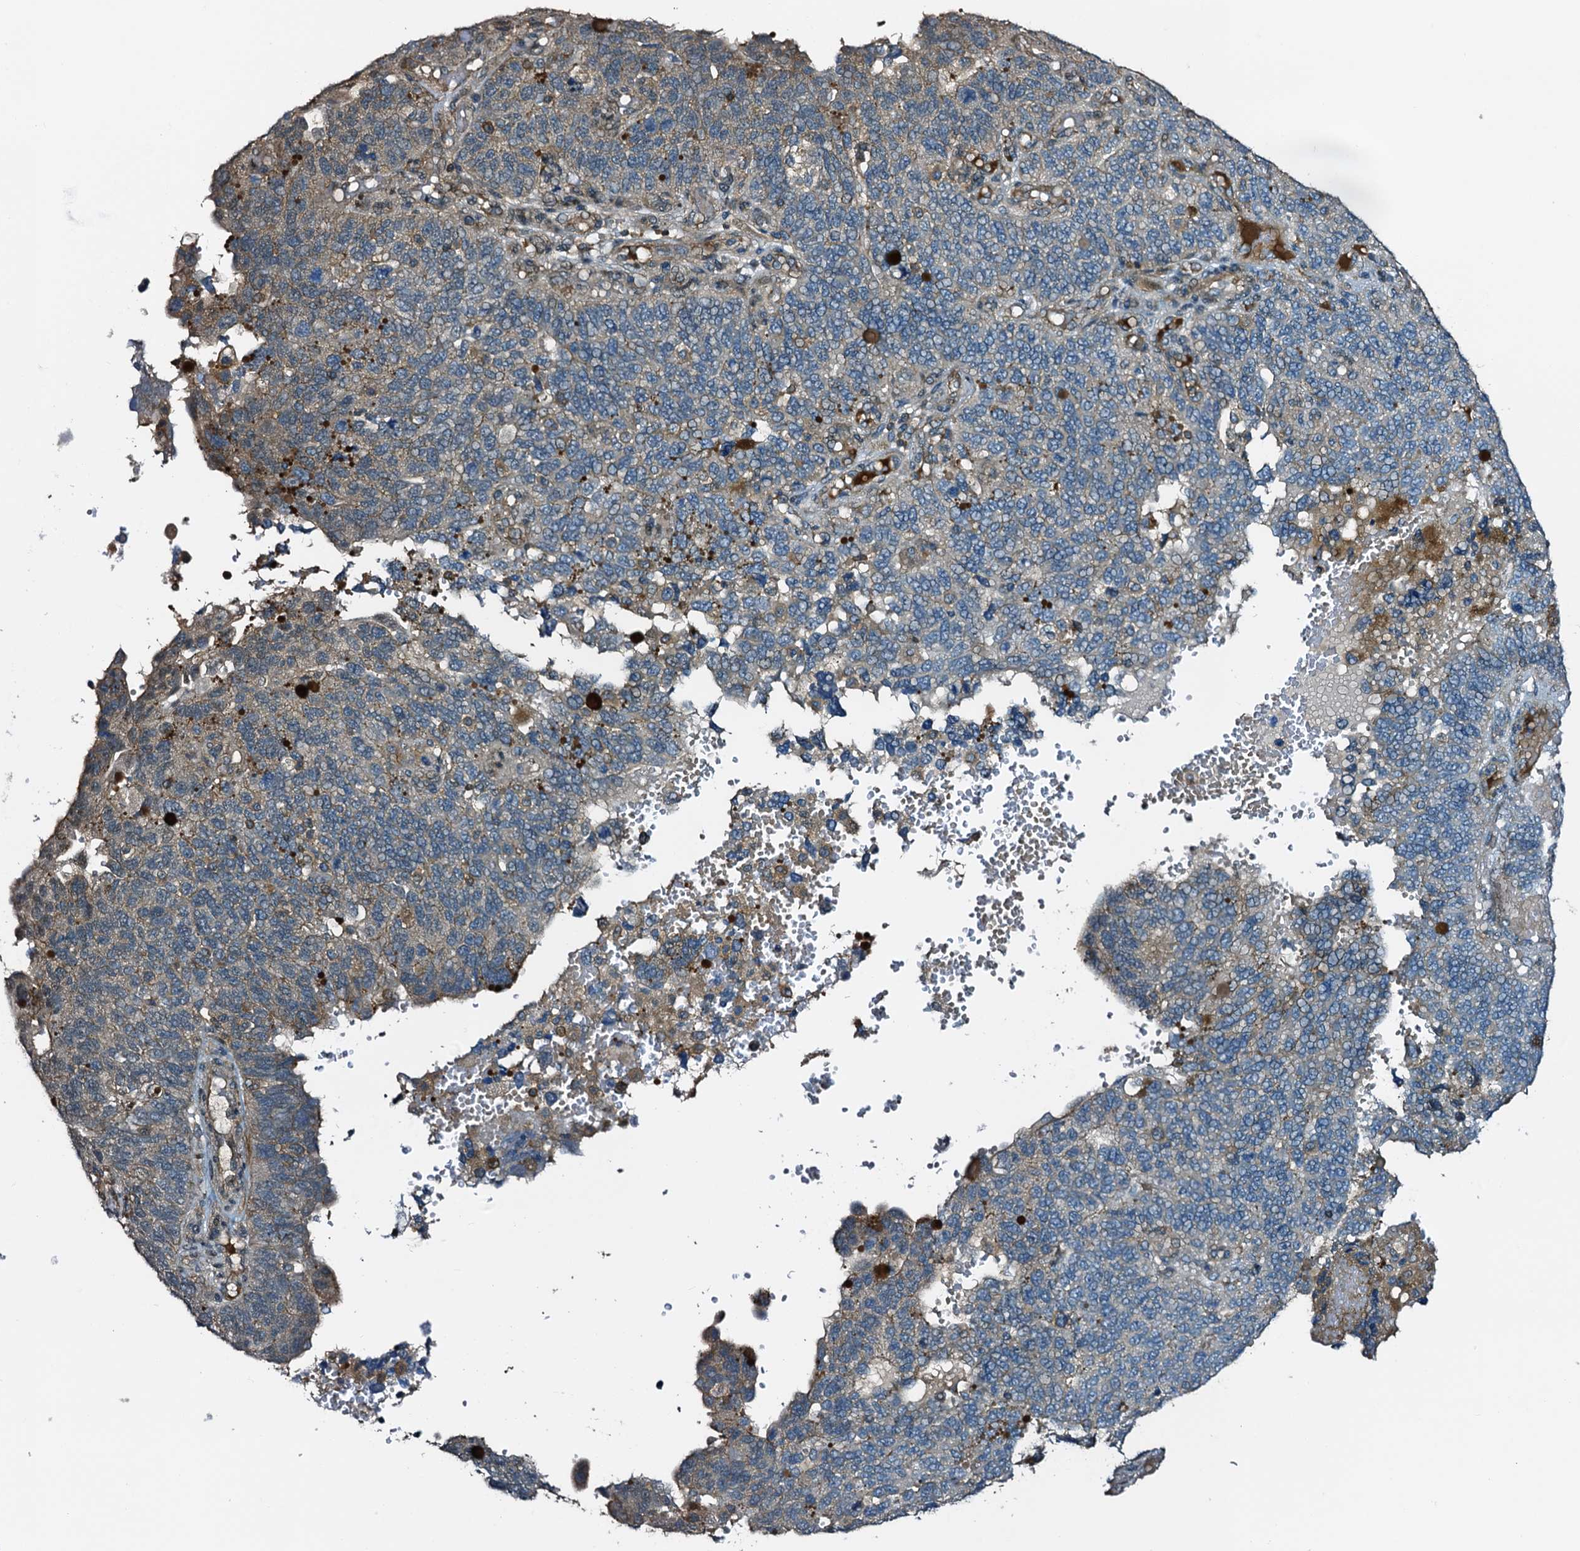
{"staining": {"intensity": "weak", "quantity": "<25%", "location": "cytoplasmic/membranous"}, "tissue": "endometrial cancer", "cell_type": "Tumor cells", "image_type": "cancer", "snomed": [{"axis": "morphology", "description": "Adenocarcinoma, NOS"}, {"axis": "topography", "description": "Endometrium"}], "caption": "Protein analysis of endometrial adenocarcinoma exhibits no significant positivity in tumor cells.", "gene": "DUOXA1", "patient": {"sex": "female", "age": 66}}